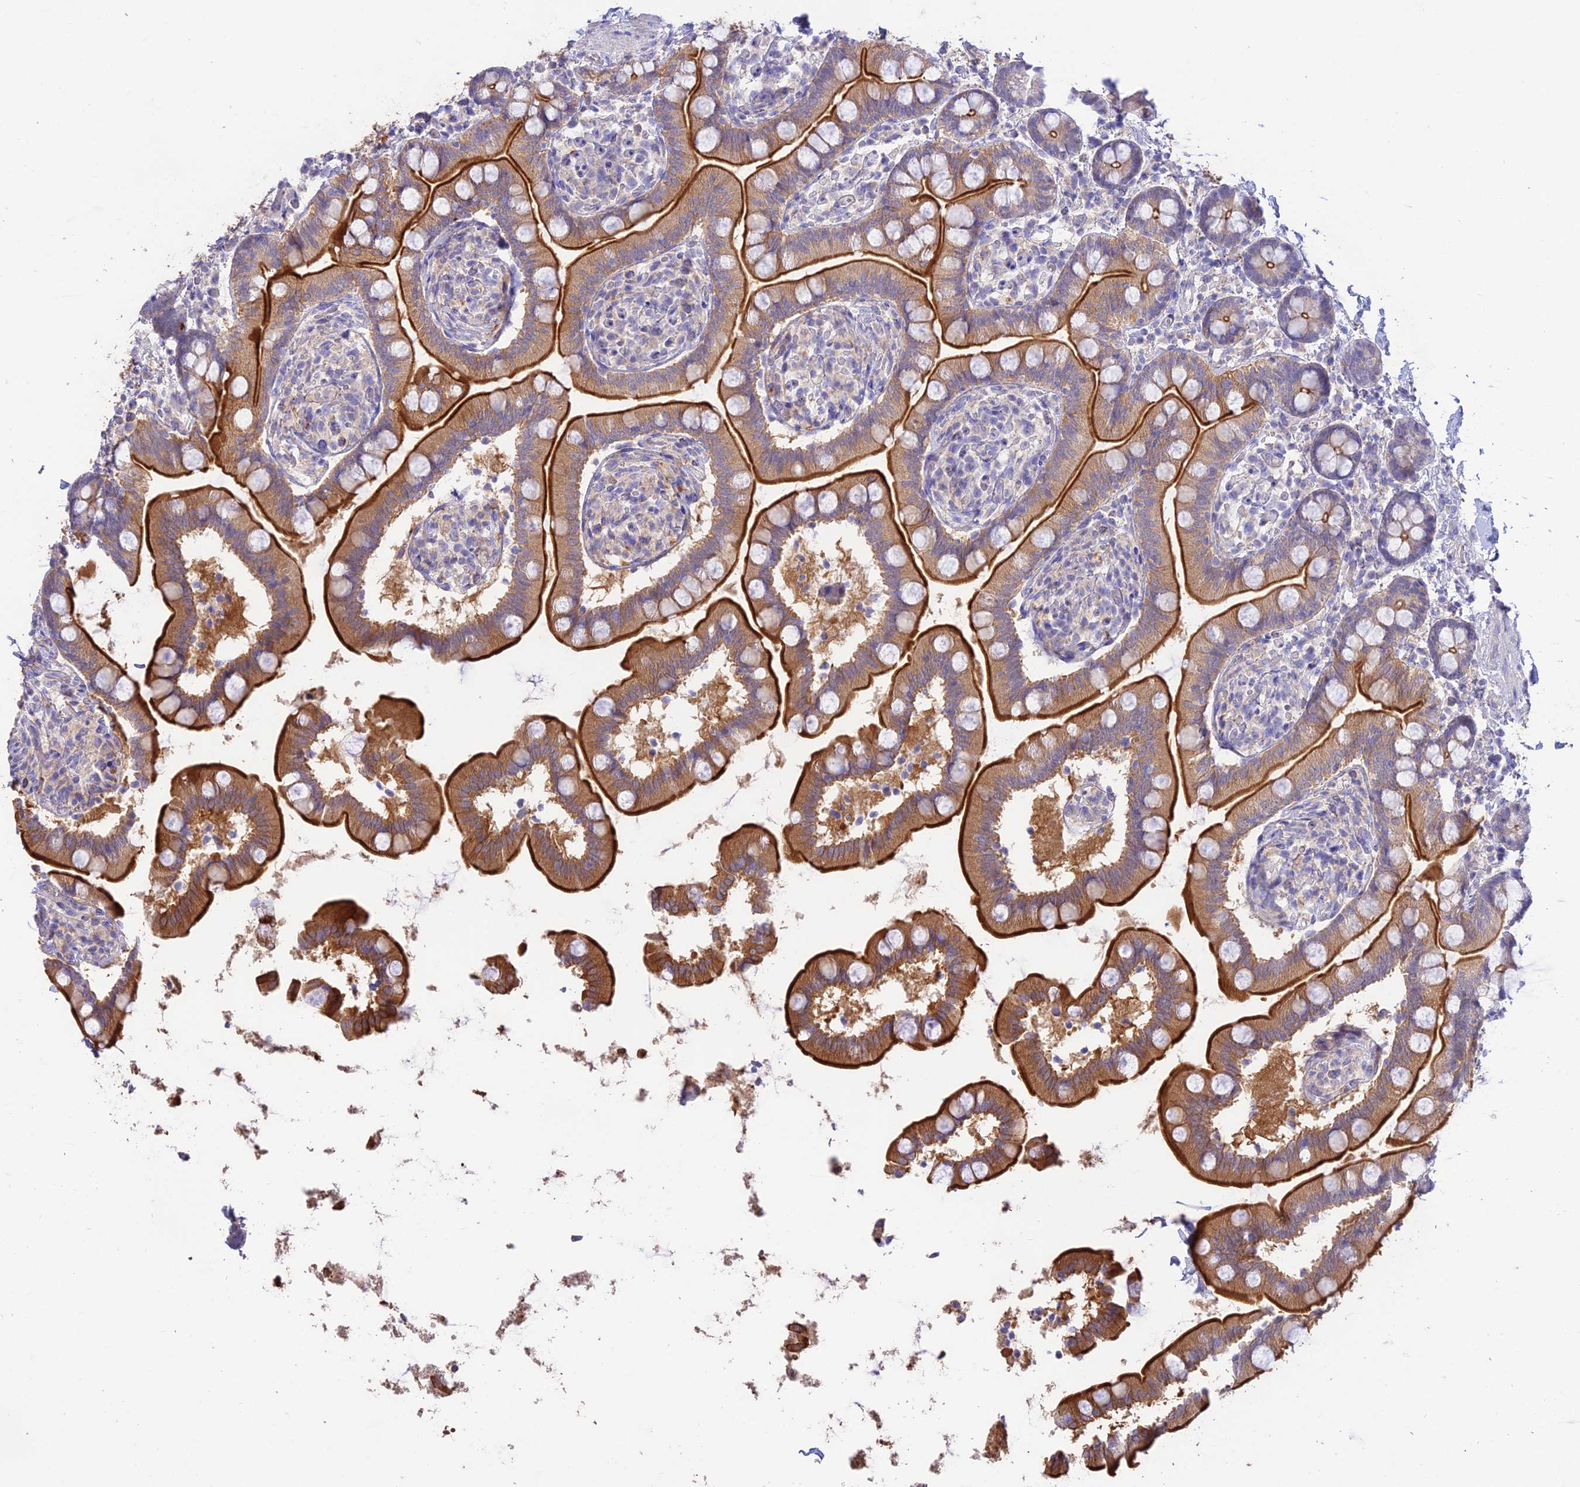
{"staining": {"intensity": "strong", "quantity": "25%-75%", "location": "cytoplasmic/membranous"}, "tissue": "small intestine", "cell_type": "Glandular cells", "image_type": "normal", "snomed": [{"axis": "morphology", "description": "Normal tissue, NOS"}, {"axis": "topography", "description": "Small intestine"}], "caption": "DAB (3,3'-diaminobenzidine) immunohistochemical staining of normal human small intestine exhibits strong cytoplasmic/membranous protein staining in approximately 25%-75% of glandular cells.", "gene": "NLRP9", "patient": {"sex": "female", "age": 64}}